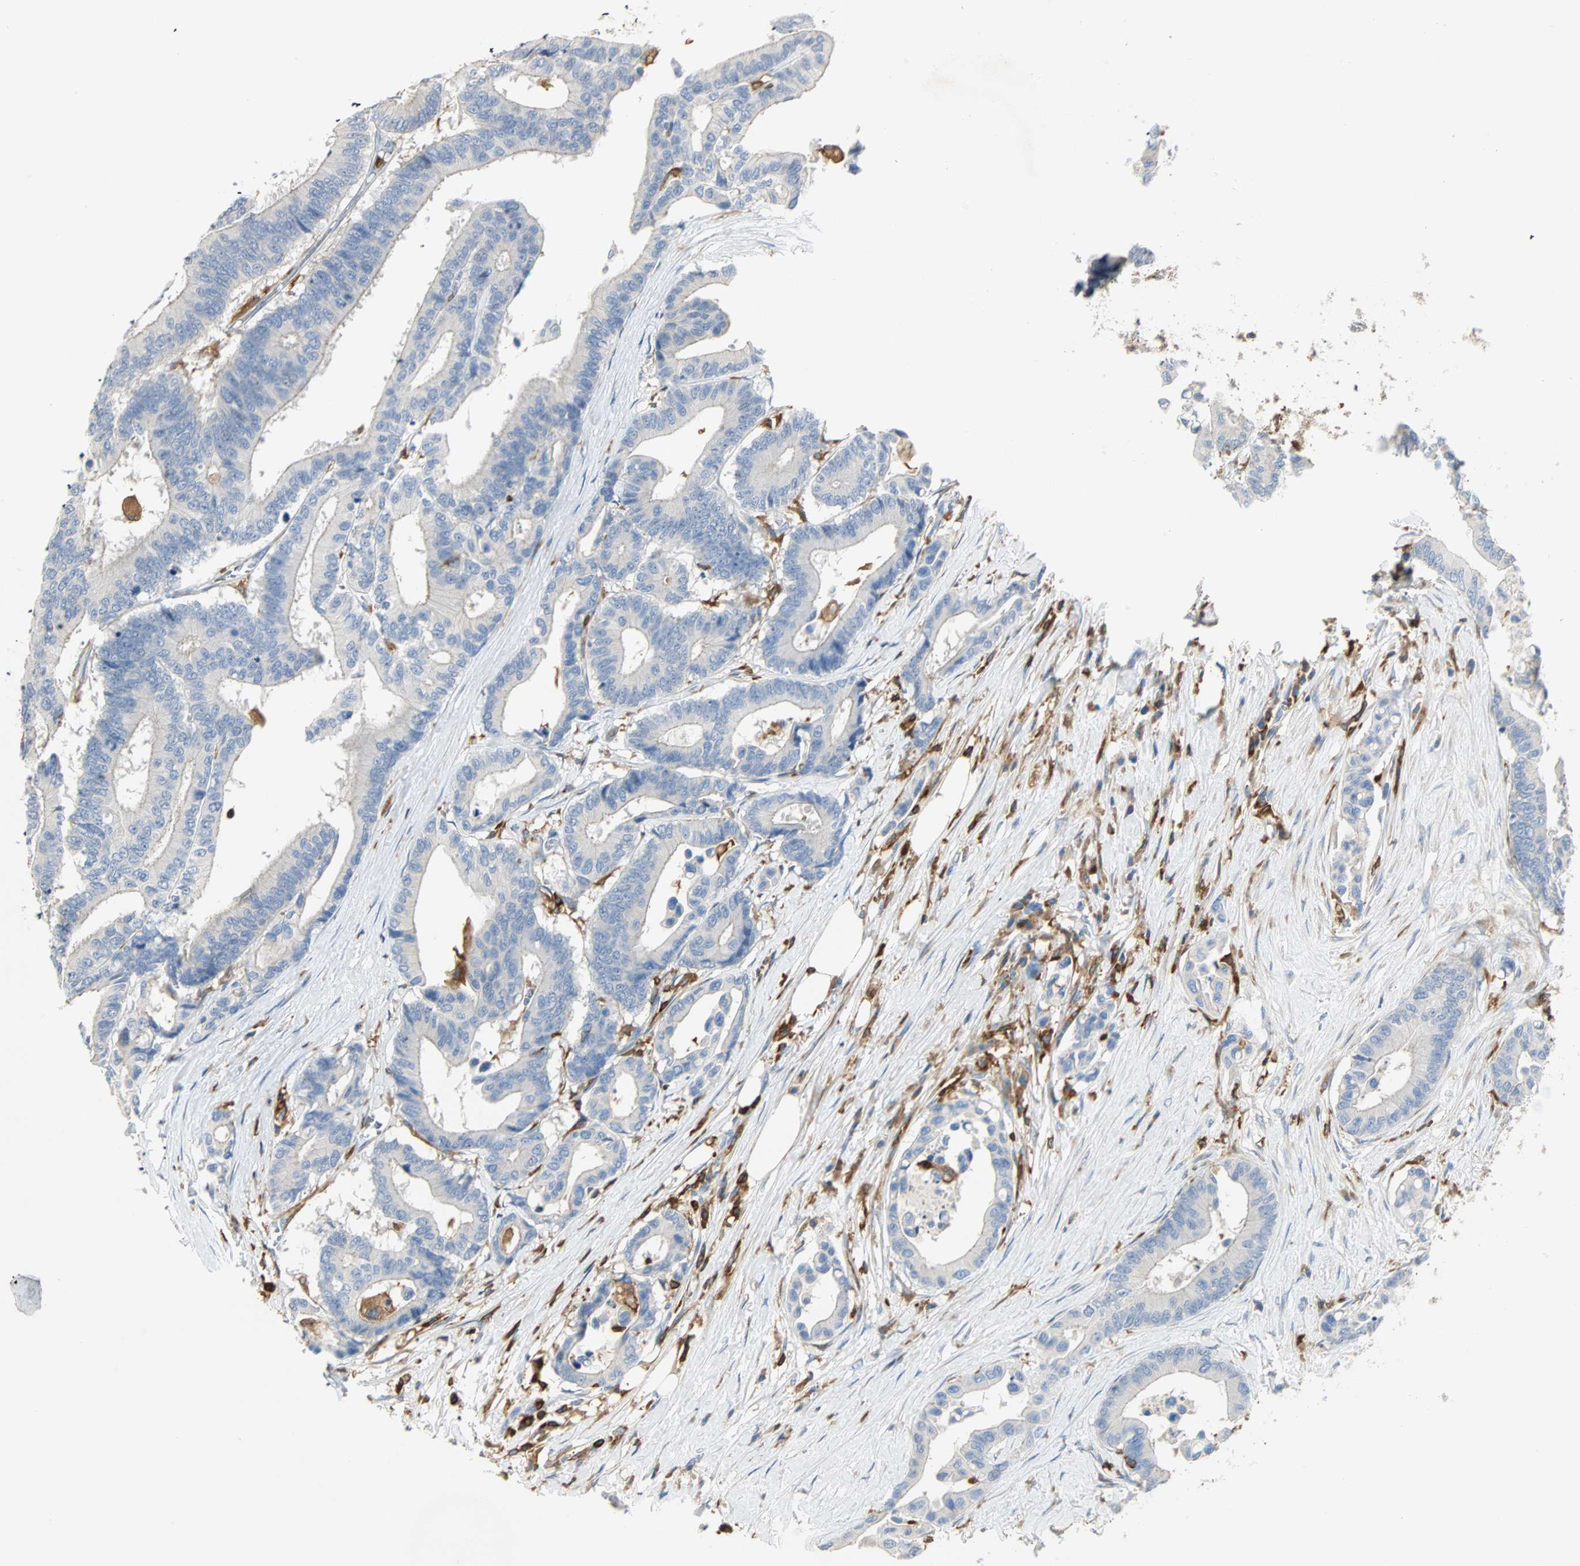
{"staining": {"intensity": "negative", "quantity": "none", "location": "none"}, "tissue": "colorectal cancer", "cell_type": "Tumor cells", "image_type": "cancer", "snomed": [{"axis": "morphology", "description": "Normal tissue, NOS"}, {"axis": "morphology", "description": "Adenocarcinoma, NOS"}, {"axis": "topography", "description": "Colon"}], "caption": "DAB immunohistochemical staining of adenocarcinoma (colorectal) displays no significant positivity in tumor cells.", "gene": "FMNL1", "patient": {"sex": "male", "age": 82}}